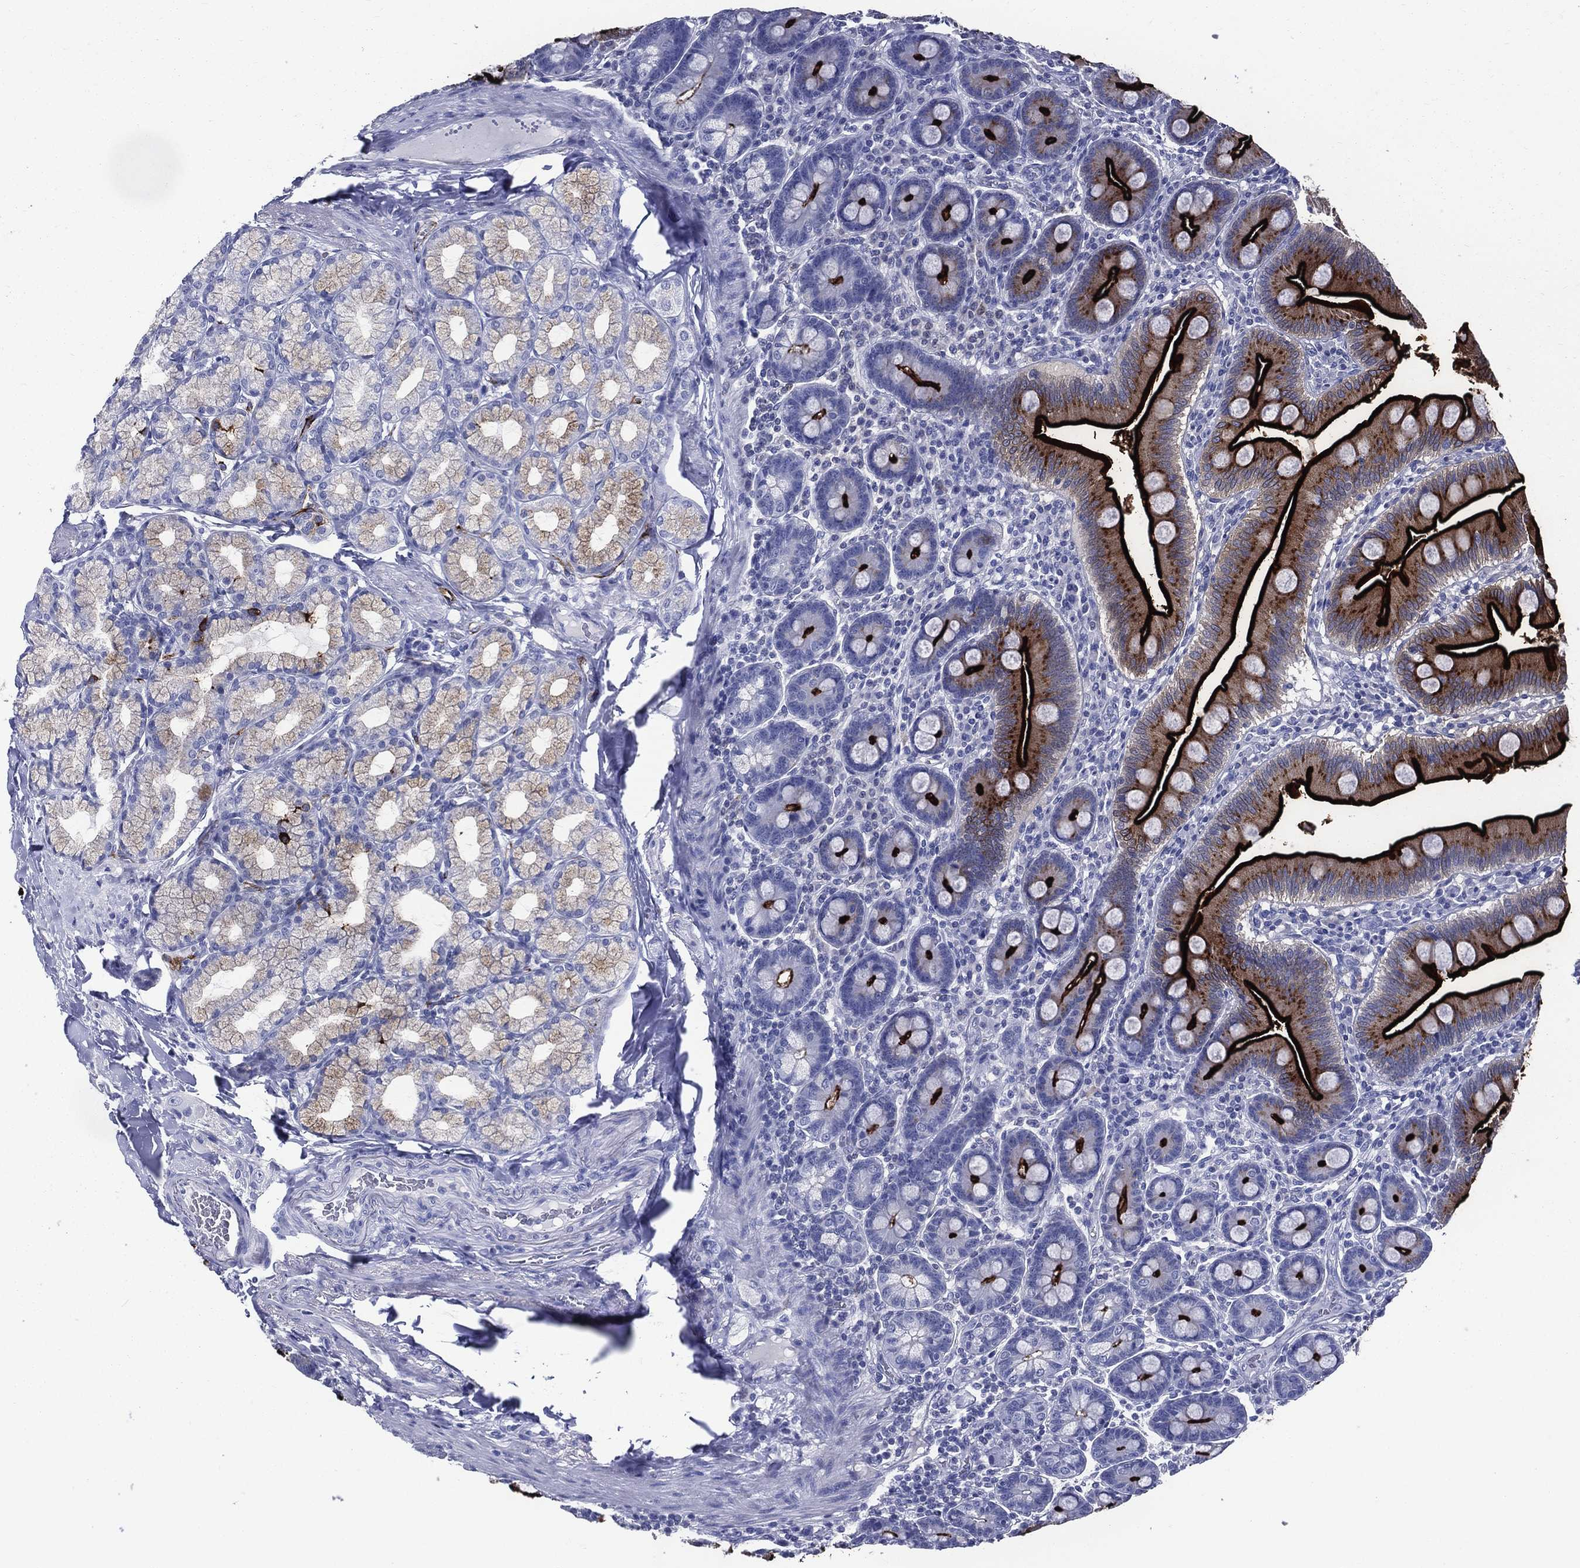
{"staining": {"intensity": "strong", "quantity": "25%-75%", "location": "cytoplasmic/membranous"}, "tissue": "duodenum", "cell_type": "Glandular cells", "image_type": "normal", "snomed": [{"axis": "morphology", "description": "Normal tissue, NOS"}, {"axis": "topography", "description": "Duodenum"}], "caption": "Protein staining reveals strong cytoplasmic/membranous staining in about 25%-75% of glandular cells in unremarkable duodenum. (DAB (3,3'-diaminobenzidine) = brown stain, brightfield microscopy at high magnification).", "gene": "ACE2", "patient": {"sex": "male", "age": 59}}